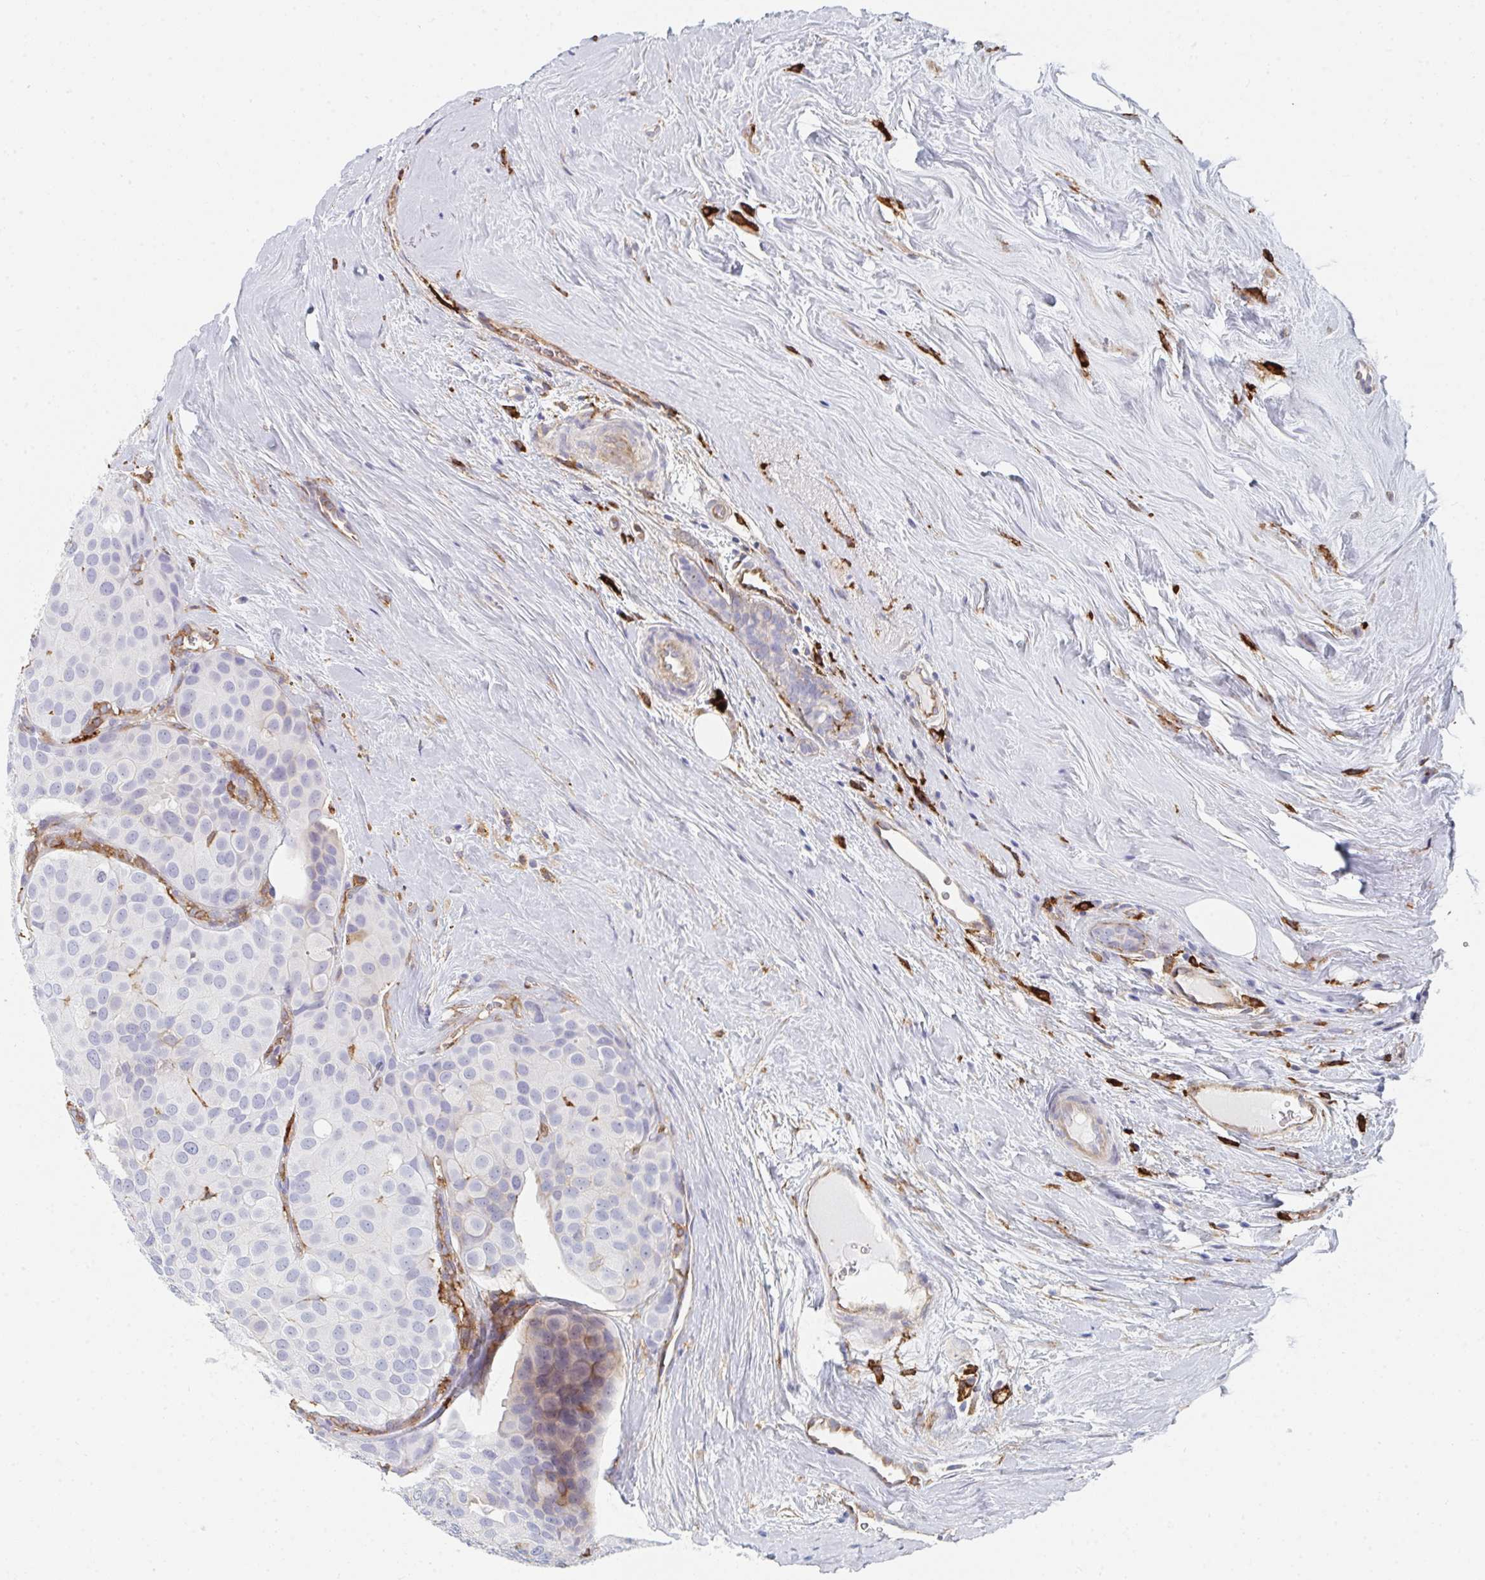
{"staining": {"intensity": "negative", "quantity": "none", "location": "none"}, "tissue": "breast cancer", "cell_type": "Tumor cells", "image_type": "cancer", "snomed": [{"axis": "morphology", "description": "Duct carcinoma"}, {"axis": "topography", "description": "Breast"}], "caption": "High magnification brightfield microscopy of breast cancer (infiltrating ductal carcinoma) stained with DAB (3,3'-diaminobenzidine) (brown) and counterstained with hematoxylin (blue): tumor cells show no significant staining.", "gene": "DAB2", "patient": {"sex": "female", "age": 70}}